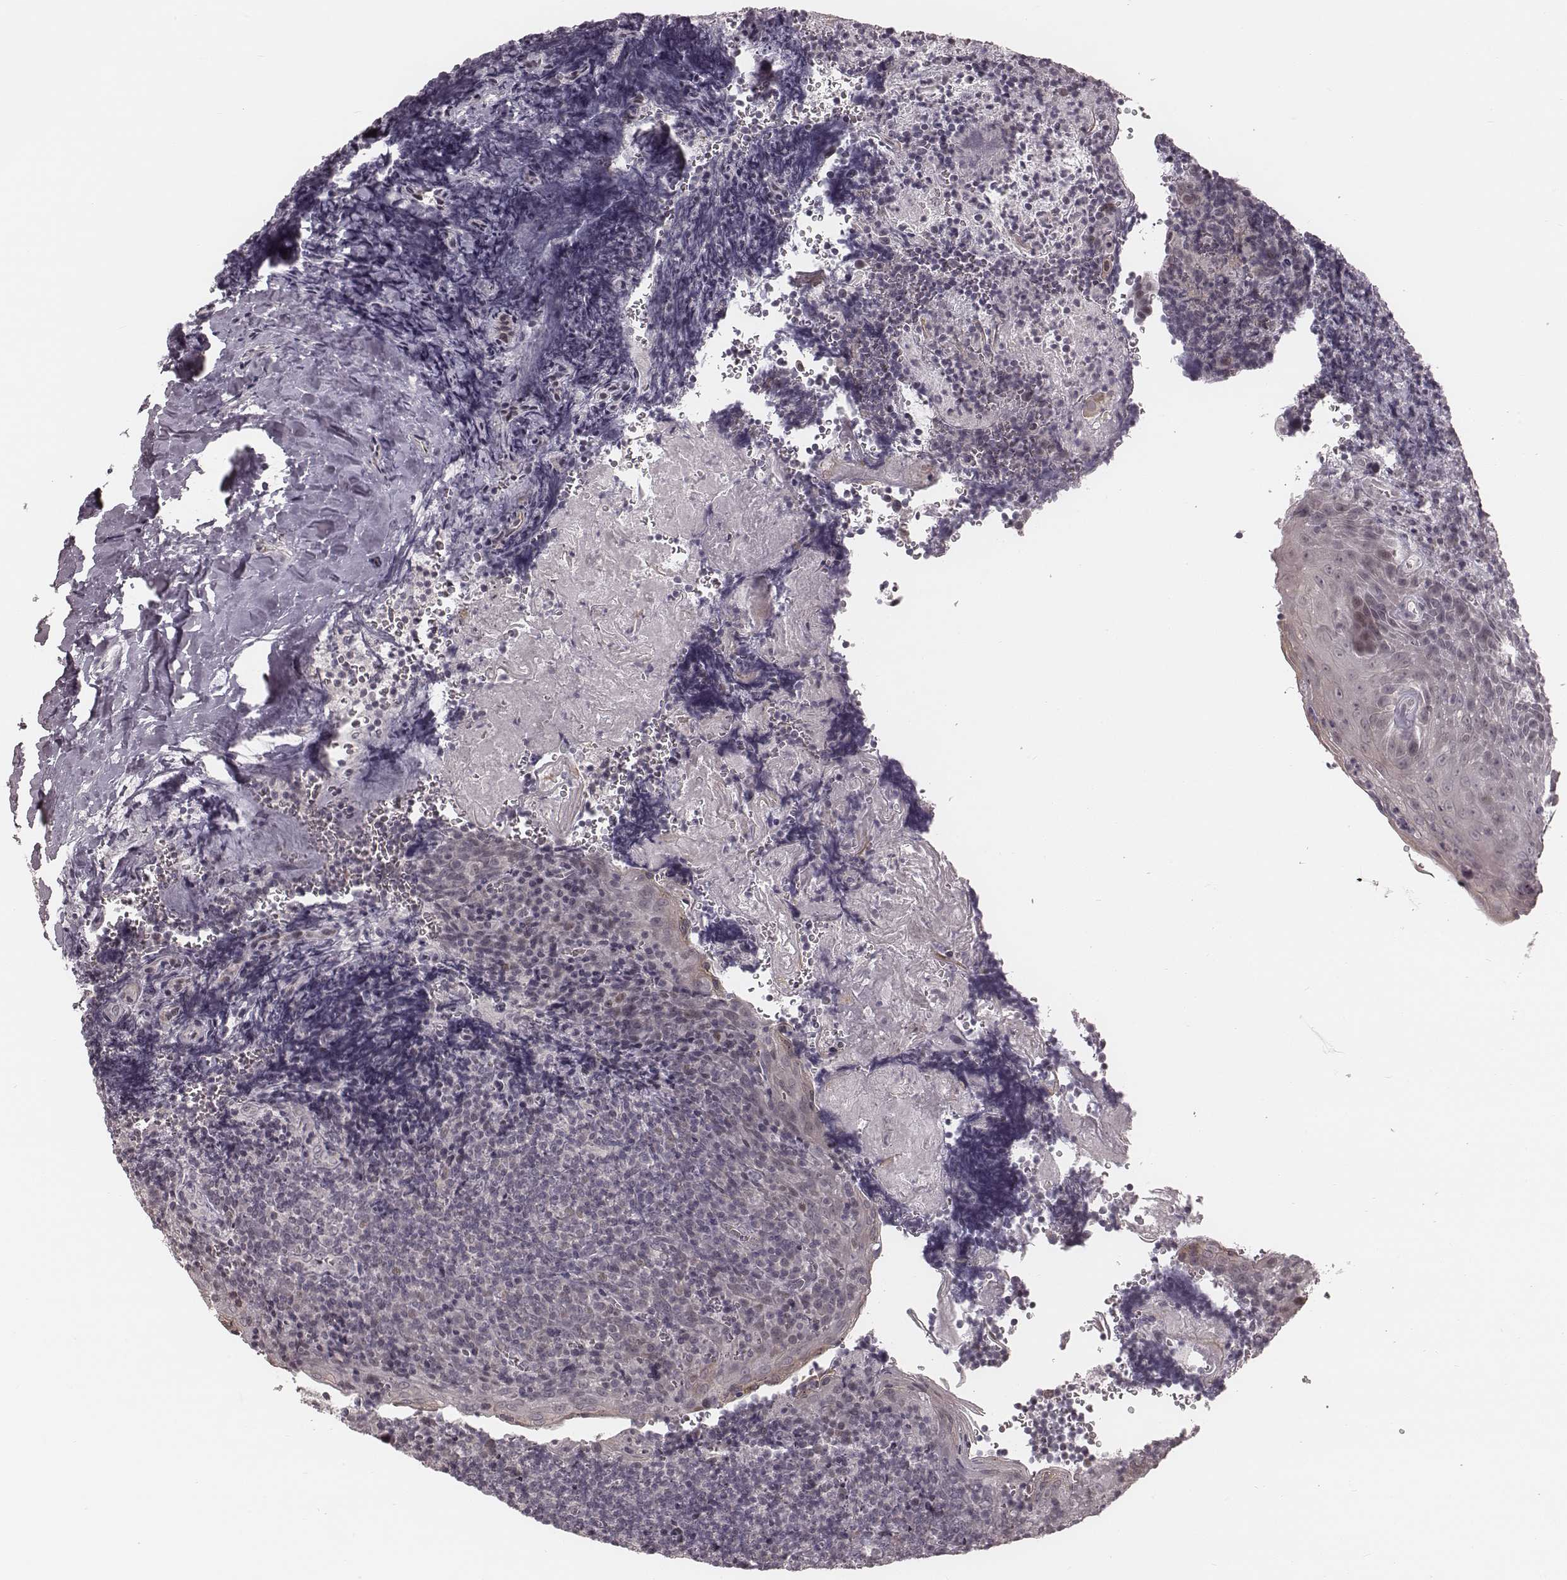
{"staining": {"intensity": "negative", "quantity": "none", "location": "none"}, "tissue": "tonsil", "cell_type": "Germinal center cells", "image_type": "normal", "snomed": [{"axis": "morphology", "description": "Normal tissue, NOS"}, {"axis": "morphology", "description": "Inflammation, NOS"}, {"axis": "topography", "description": "Tonsil"}], "caption": "Image shows no protein positivity in germinal center cells of normal tonsil. Brightfield microscopy of IHC stained with DAB (brown) and hematoxylin (blue), captured at high magnification.", "gene": "IQCG", "patient": {"sex": "female", "age": 31}}